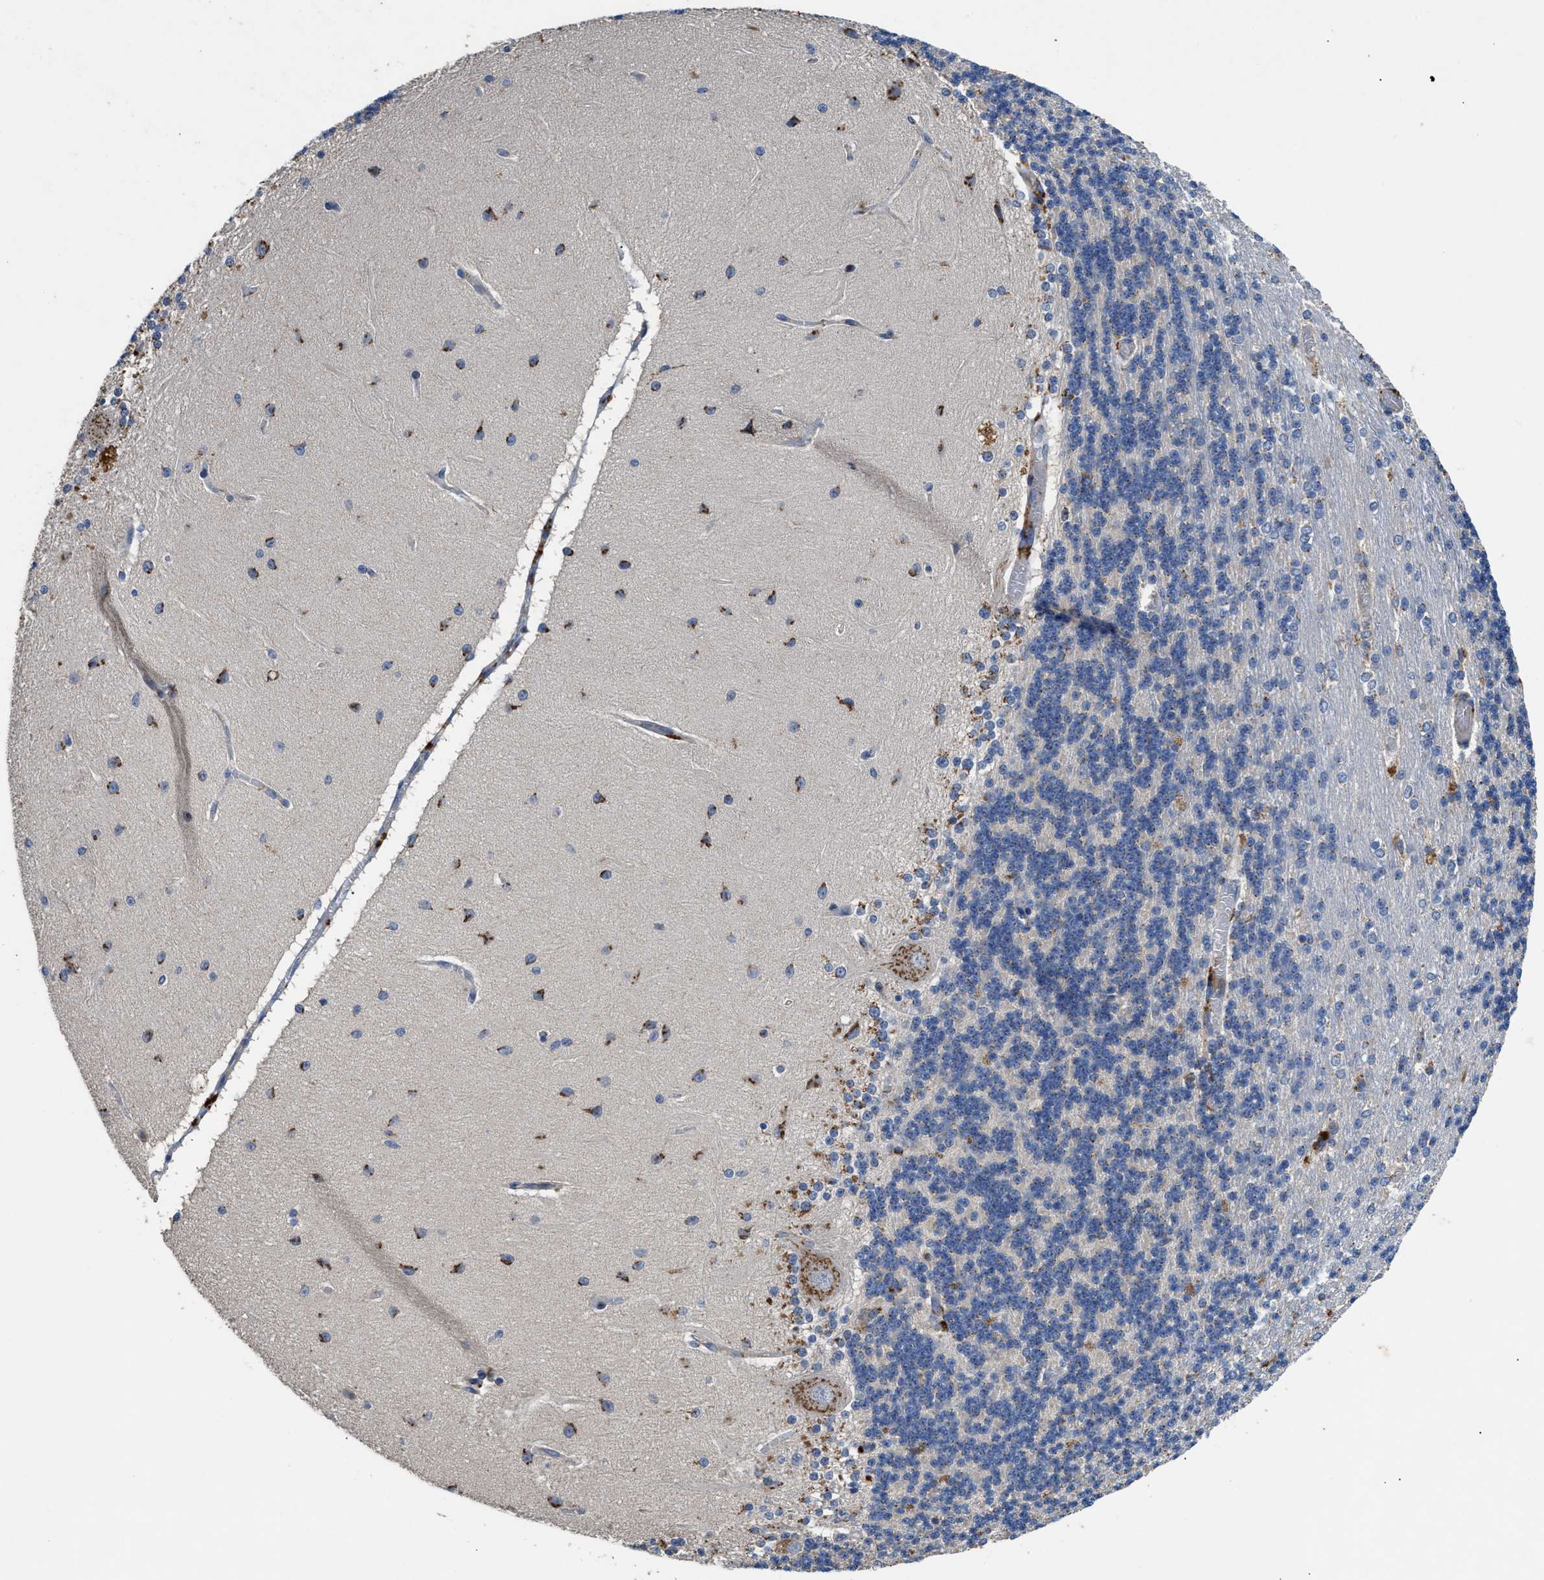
{"staining": {"intensity": "negative", "quantity": "none", "location": "none"}, "tissue": "cerebellum", "cell_type": "Cells in granular layer", "image_type": "normal", "snomed": [{"axis": "morphology", "description": "Normal tissue, NOS"}, {"axis": "topography", "description": "Cerebellum"}], "caption": "The immunohistochemistry (IHC) image has no significant staining in cells in granular layer of cerebellum.", "gene": "SIK2", "patient": {"sex": "female", "age": 54}}